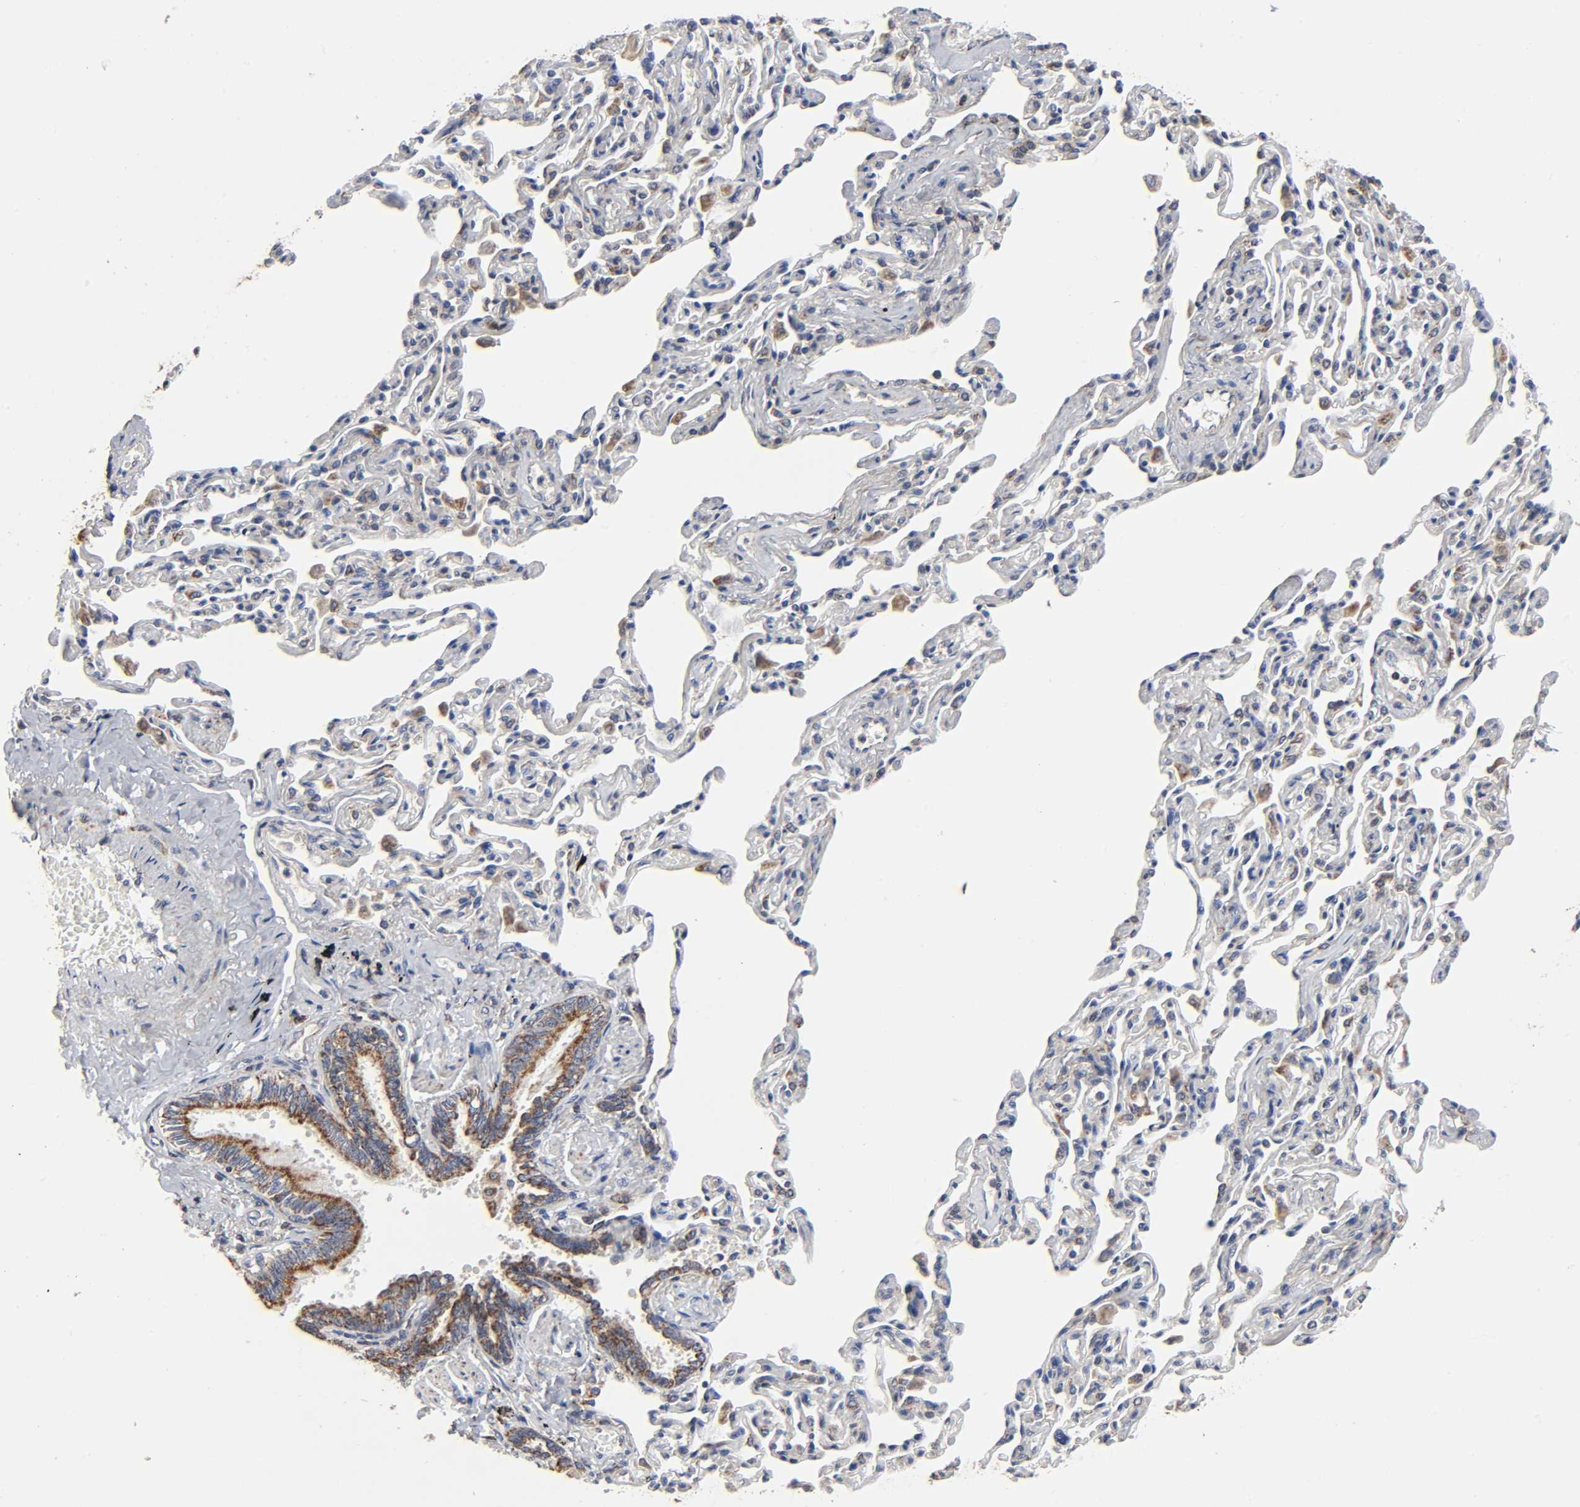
{"staining": {"intensity": "strong", "quantity": ">75%", "location": "cytoplasmic/membranous"}, "tissue": "bronchus", "cell_type": "Respiratory epithelial cells", "image_type": "normal", "snomed": [{"axis": "morphology", "description": "Normal tissue, NOS"}, {"axis": "topography", "description": "Bronchus"}], "caption": "The histopathology image shows staining of unremarkable bronchus, revealing strong cytoplasmic/membranous protein staining (brown color) within respiratory epithelial cells.", "gene": "COX6B1", "patient": {"sex": "female", "age": 73}}